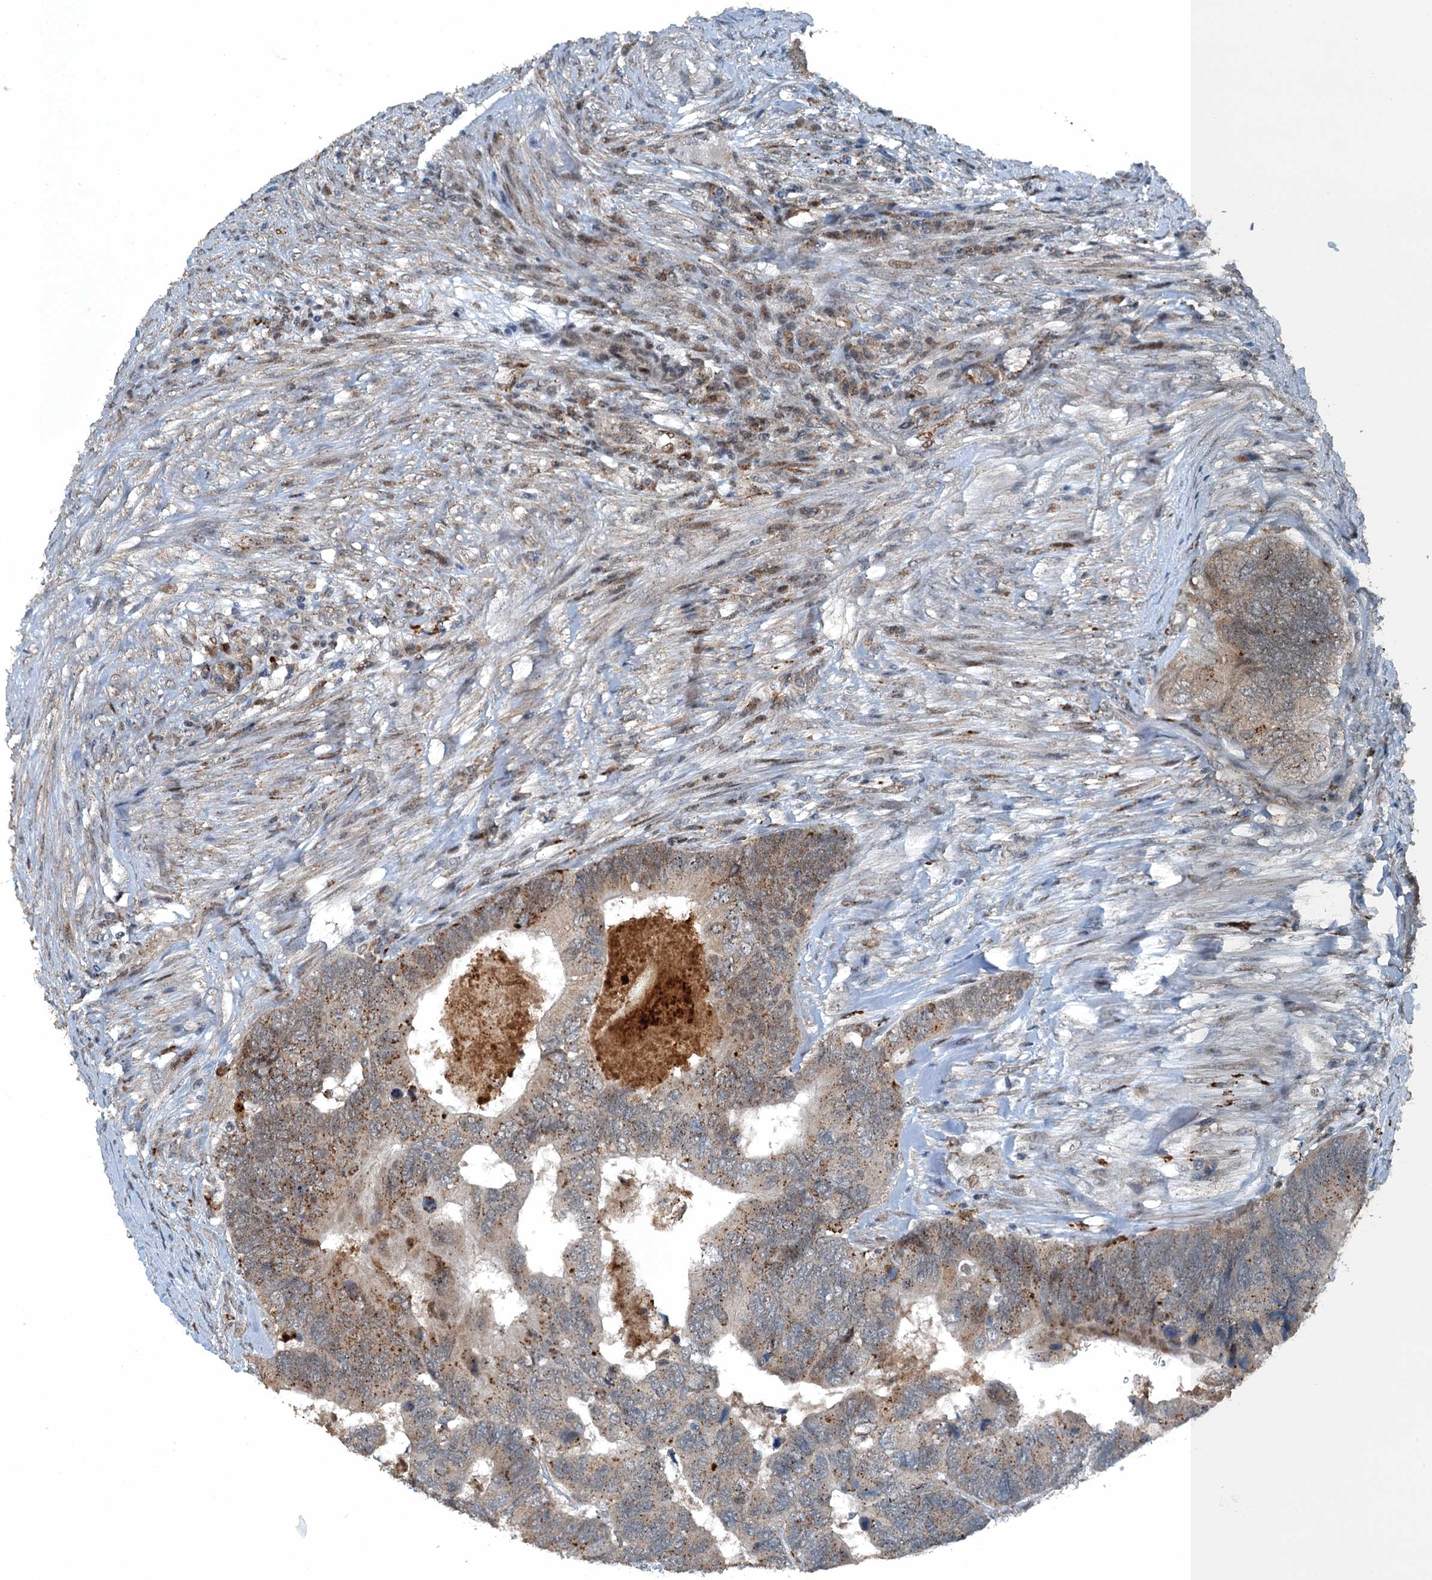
{"staining": {"intensity": "moderate", "quantity": "25%-75%", "location": "cytoplasmic/membranous"}, "tissue": "colorectal cancer", "cell_type": "Tumor cells", "image_type": "cancer", "snomed": [{"axis": "morphology", "description": "Adenocarcinoma, NOS"}, {"axis": "topography", "description": "Colon"}], "caption": "Immunohistochemical staining of colorectal cancer reveals moderate cytoplasmic/membranous protein staining in about 25%-75% of tumor cells.", "gene": "BMERB1", "patient": {"sex": "female", "age": 67}}